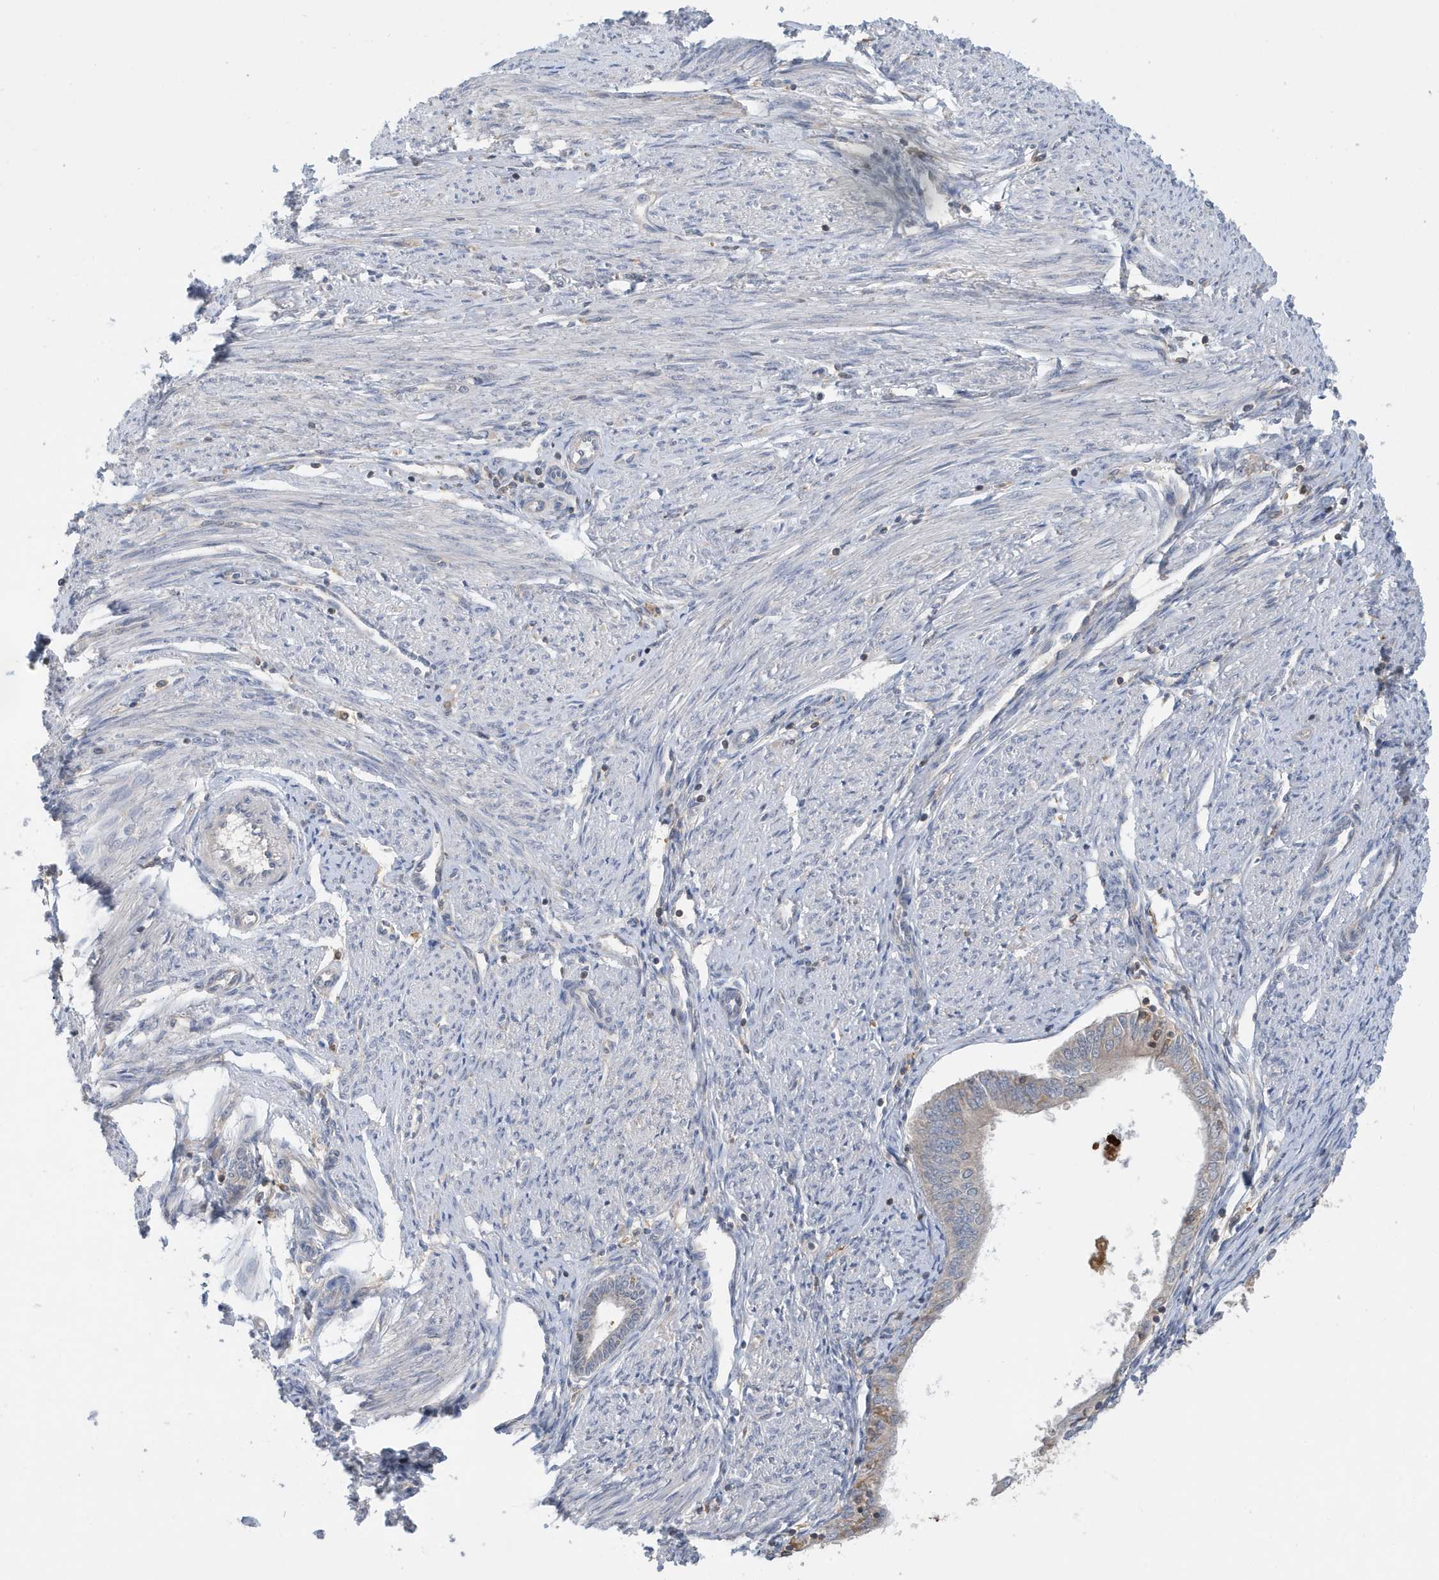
{"staining": {"intensity": "negative", "quantity": "none", "location": "none"}, "tissue": "endometrial cancer", "cell_type": "Tumor cells", "image_type": "cancer", "snomed": [{"axis": "morphology", "description": "Adenocarcinoma, NOS"}, {"axis": "topography", "description": "Endometrium"}], "caption": "The image displays no staining of tumor cells in endometrial cancer.", "gene": "NSUN3", "patient": {"sex": "female", "age": 58}}